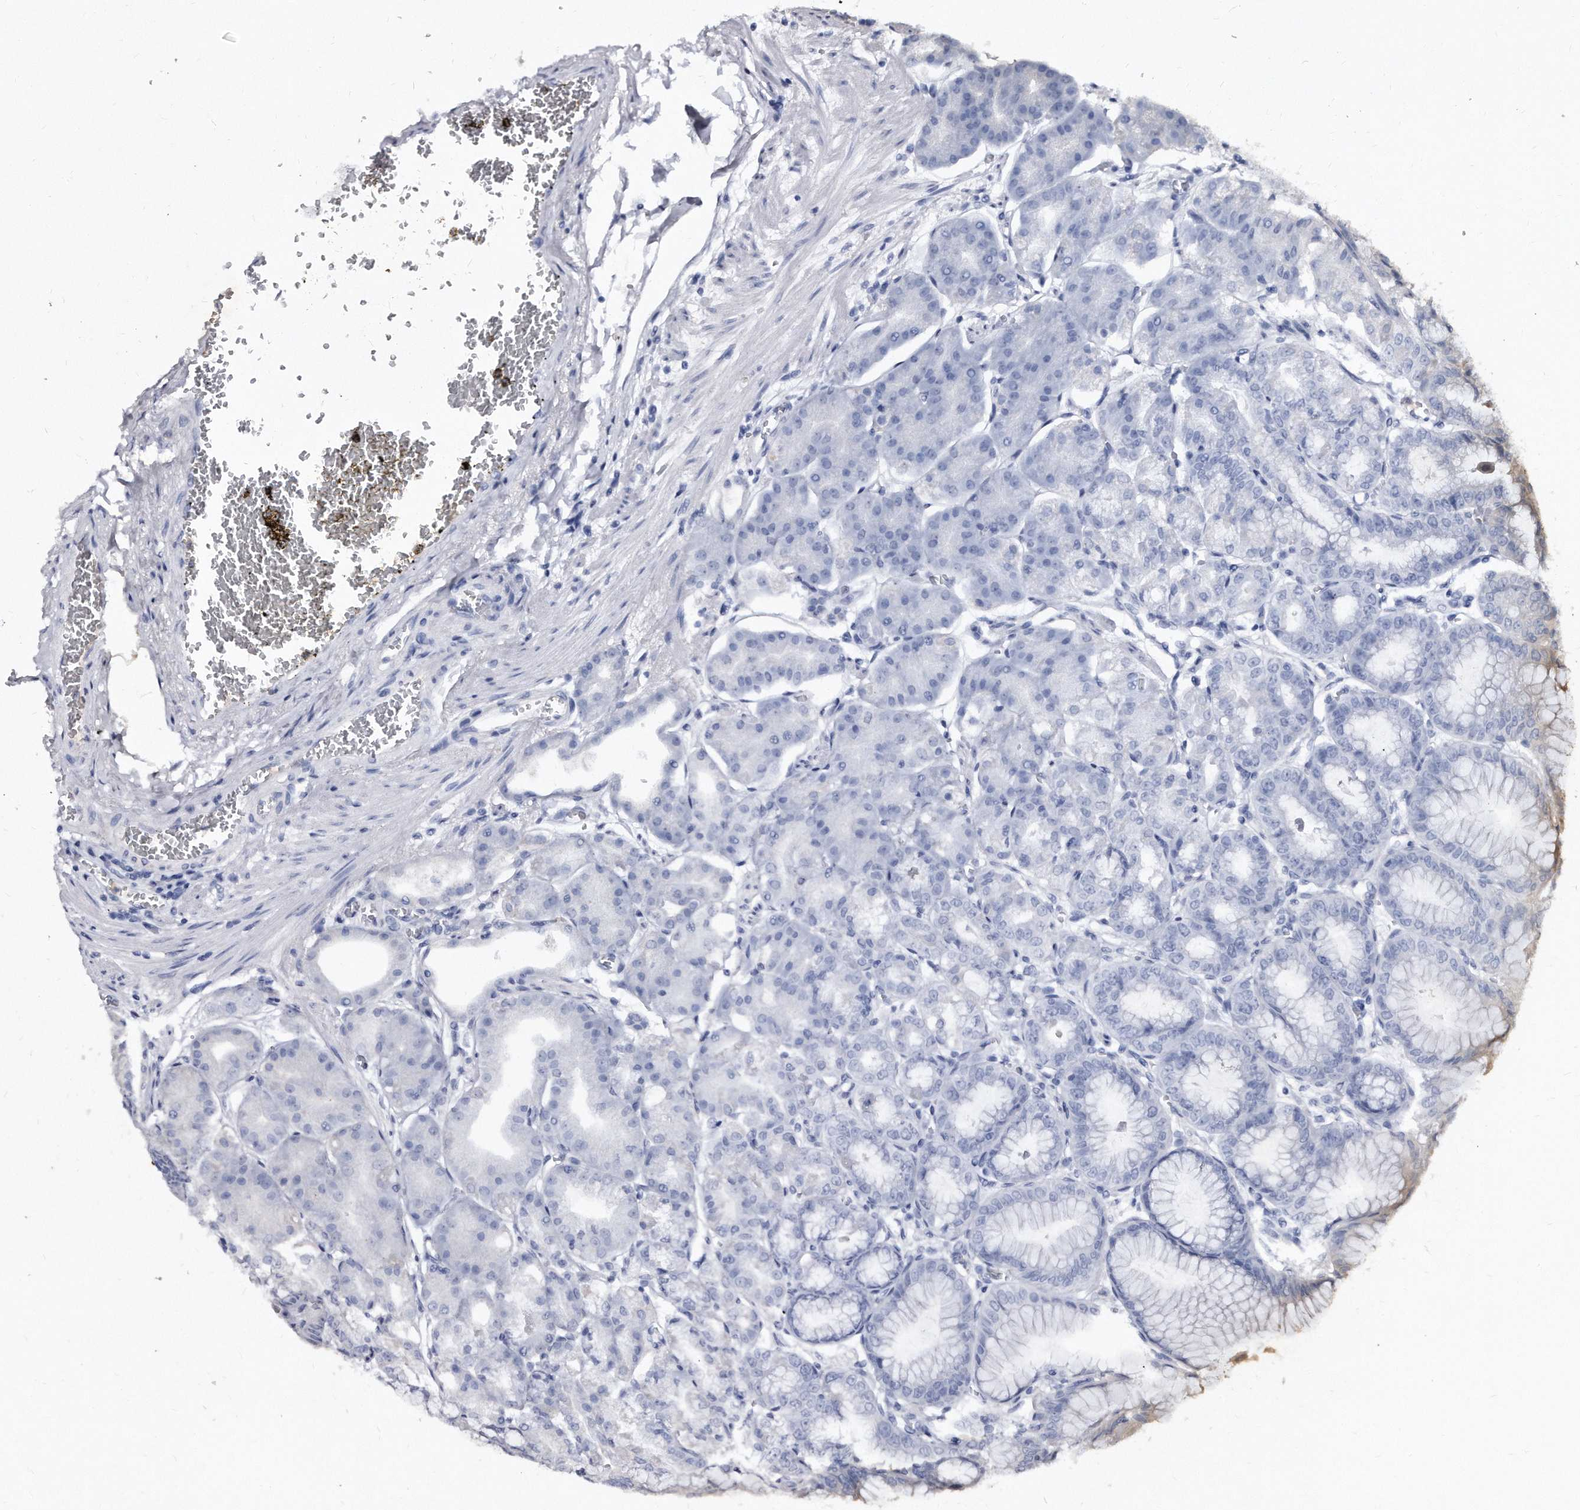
{"staining": {"intensity": "negative", "quantity": "none", "location": "none"}, "tissue": "stomach", "cell_type": "Glandular cells", "image_type": "normal", "snomed": [{"axis": "morphology", "description": "Normal tissue, NOS"}, {"axis": "topography", "description": "Stomach, lower"}], "caption": "Immunohistochemistry (IHC) micrograph of unremarkable human stomach stained for a protein (brown), which displays no expression in glandular cells.", "gene": "KLHDC3", "patient": {"sex": "male", "age": 71}}